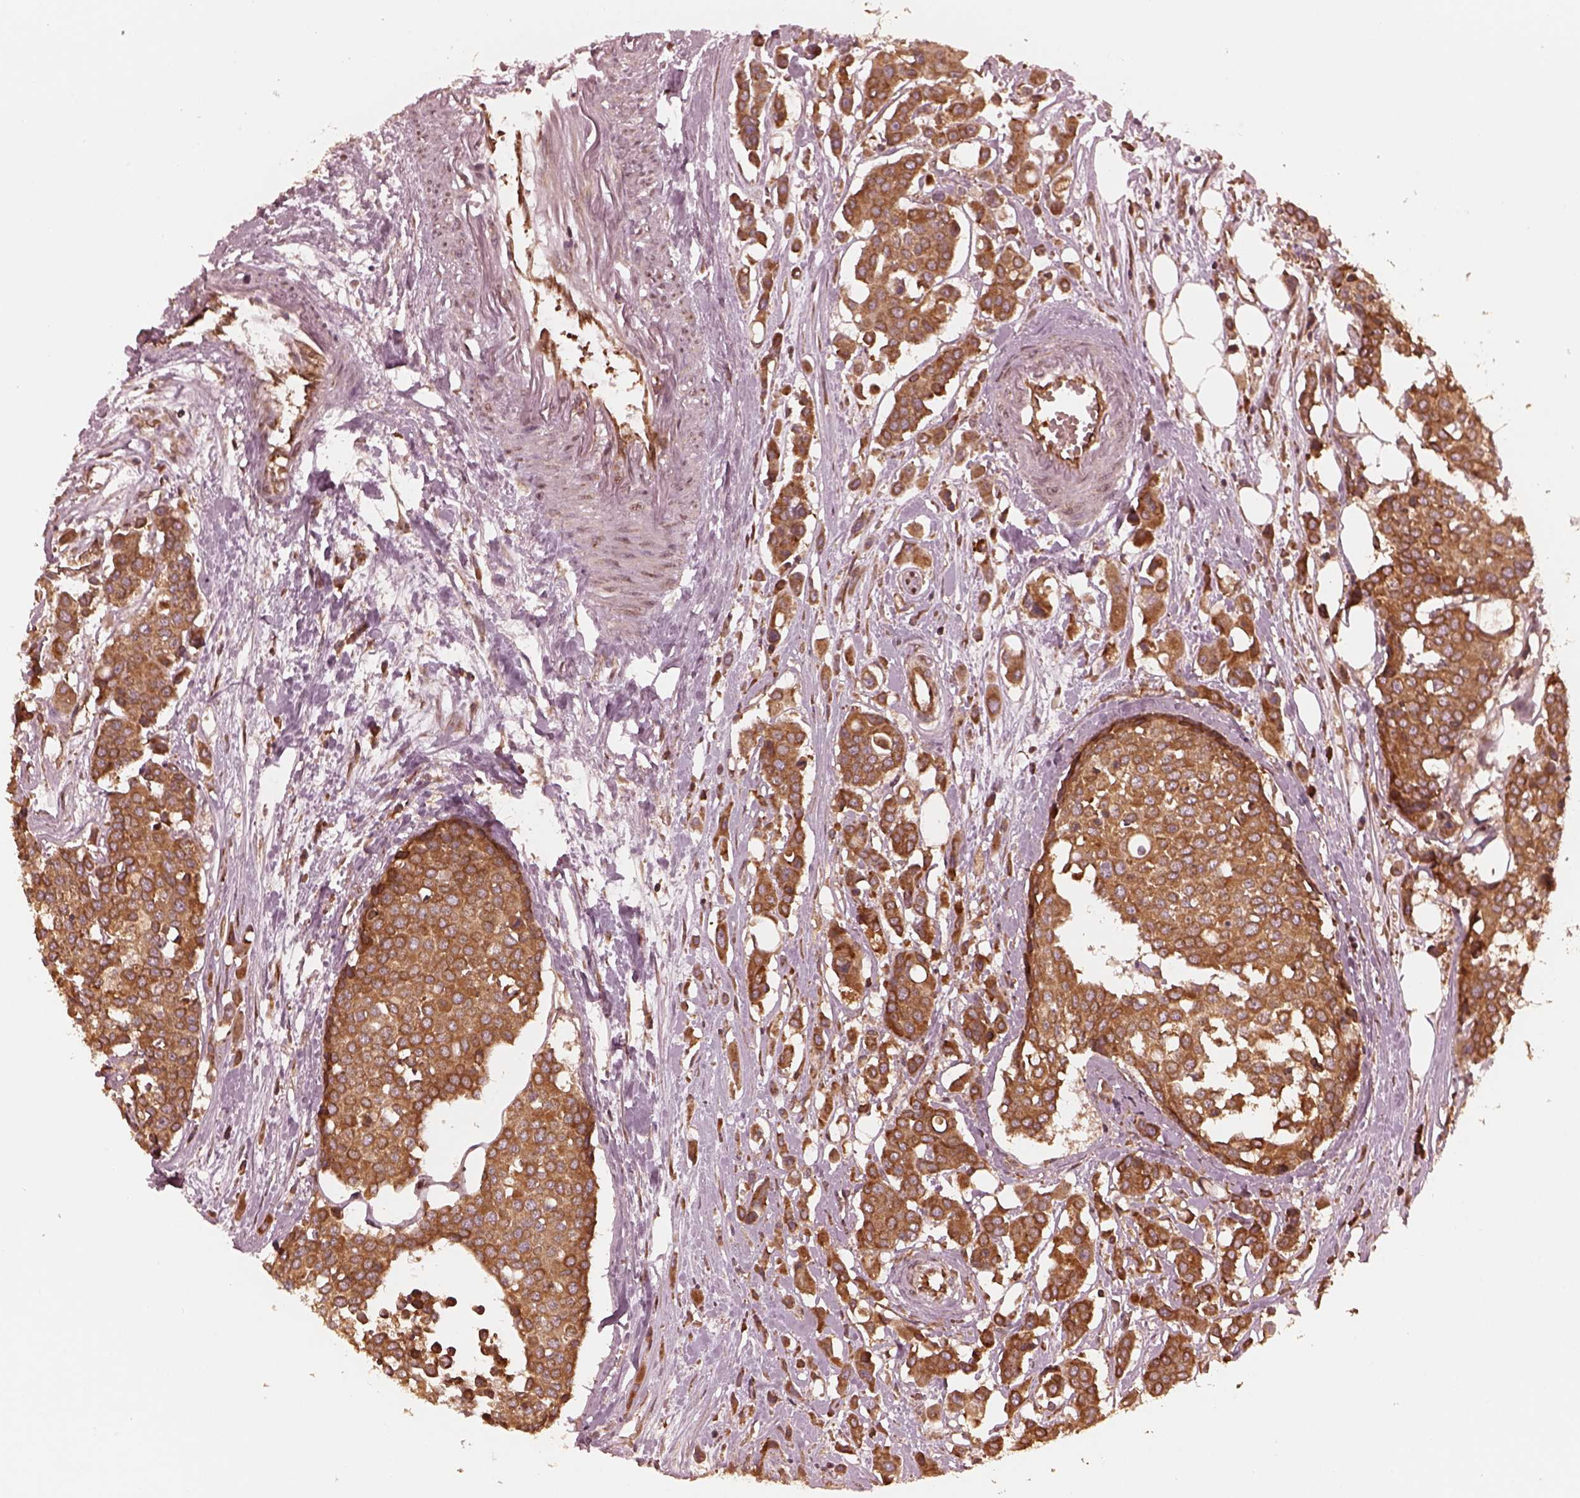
{"staining": {"intensity": "strong", "quantity": ">75%", "location": "cytoplasmic/membranous"}, "tissue": "carcinoid", "cell_type": "Tumor cells", "image_type": "cancer", "snomed": [{"axis": "morphology", "description": "Carcinoid, malignant, NOS"}, {"axis": "topography", "description": "Colon"}], "caption": "The histopathology image exhibits a brown stain indicating the presence of a protein in the cytoplasmic/membranous of tumor cells in carcinoid.", "gene": "AGPAT1", "patient": {"sex": "male", "age": 81}}